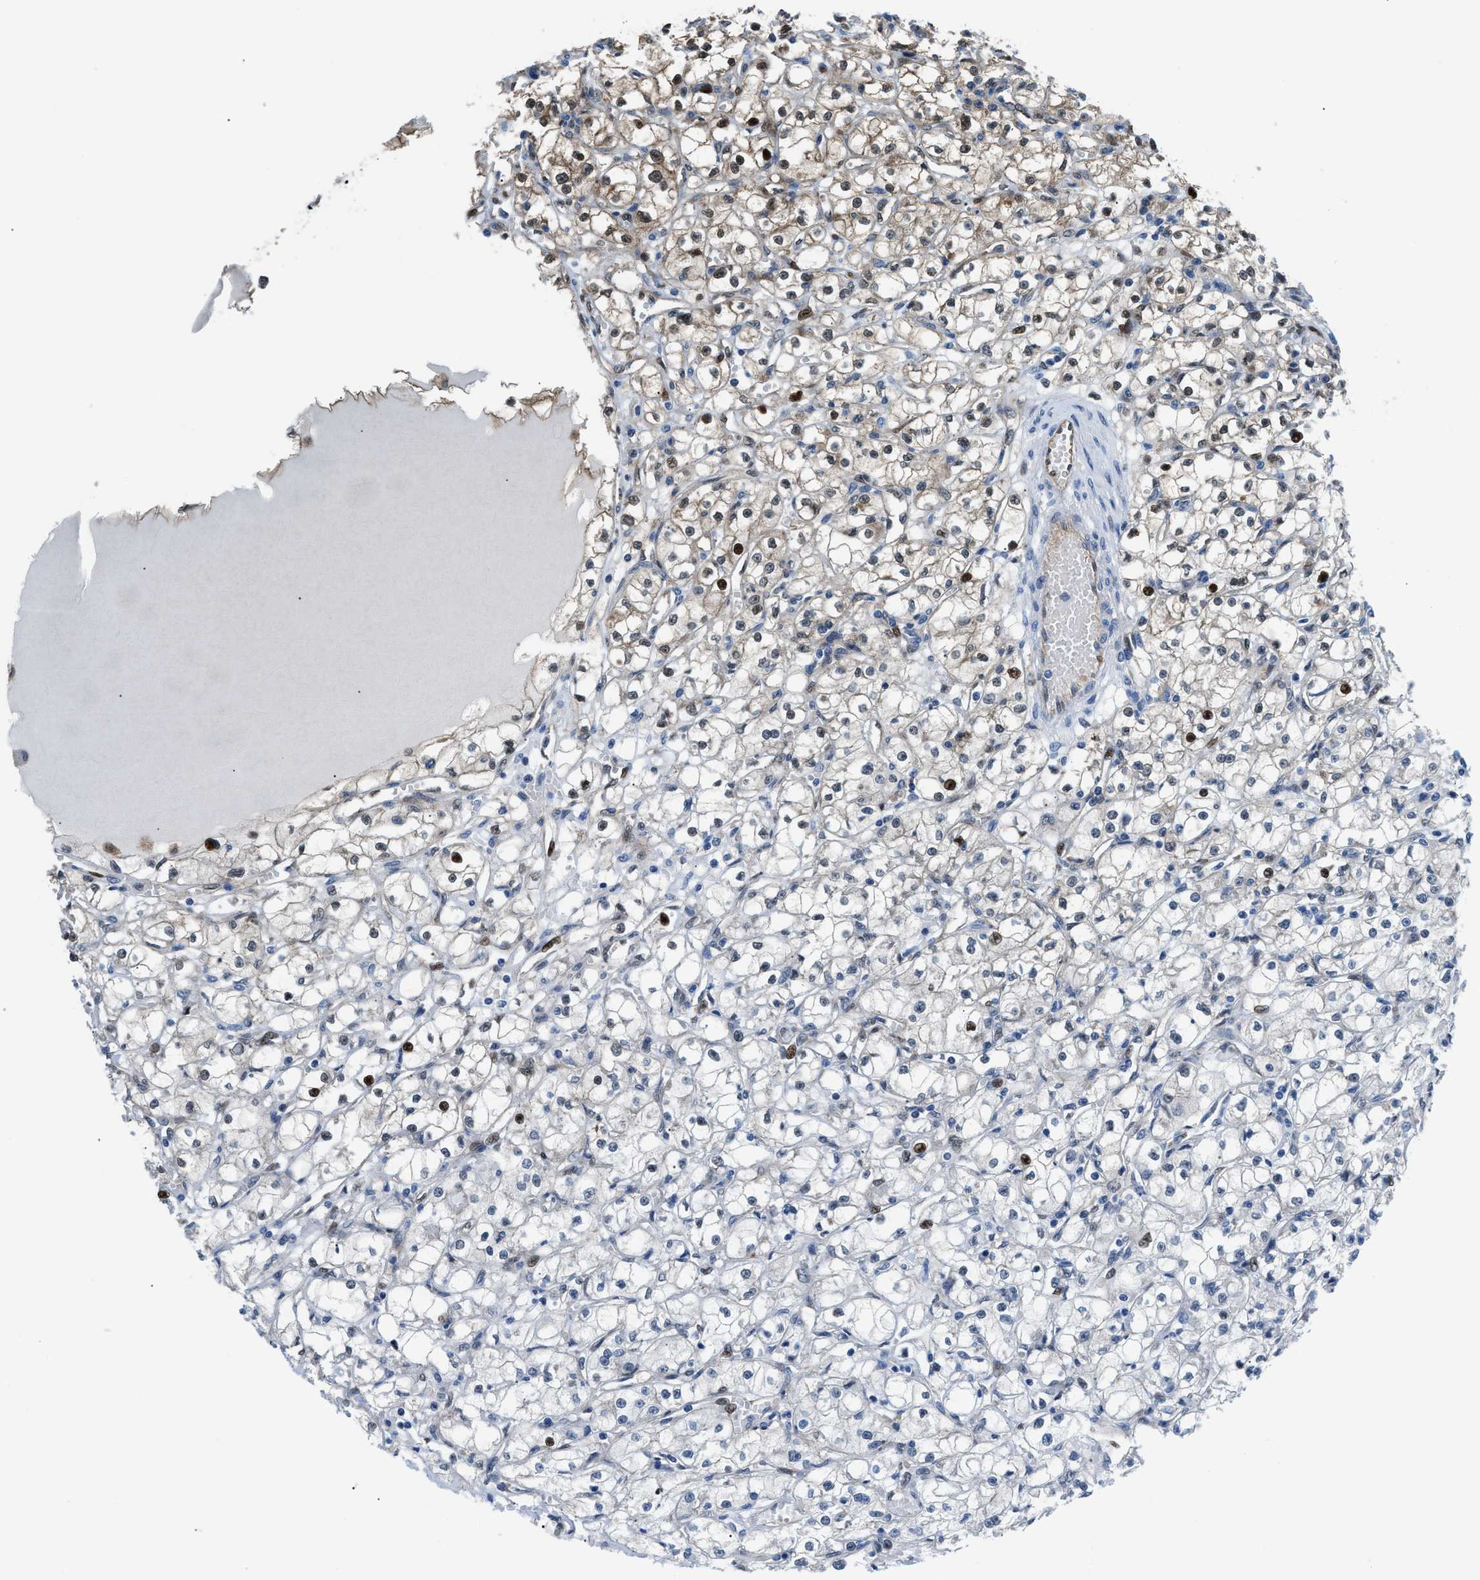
{"staining": {"intensity": "moderate", "quantity": "<25%", "location": "cytoplasmic/membranous"}, "tissue": "renal cancer", "cell_type": "Tumor cells", "image_type": "cancer", "snomed": [{"axis": "morphology", "description": "Adenocarcinoma, NOS"}, {"axis": "topography", "description": "Kidney"}], "caption": "Immunohistochemistry (DAB) staining of renal adenocarcinoma reveals moderate cytoplasmic/membranous protein staining in approximately <25% of tumor cells.", "gene": "YWHAE", "patient": {"sex": "male", "age": 56}}